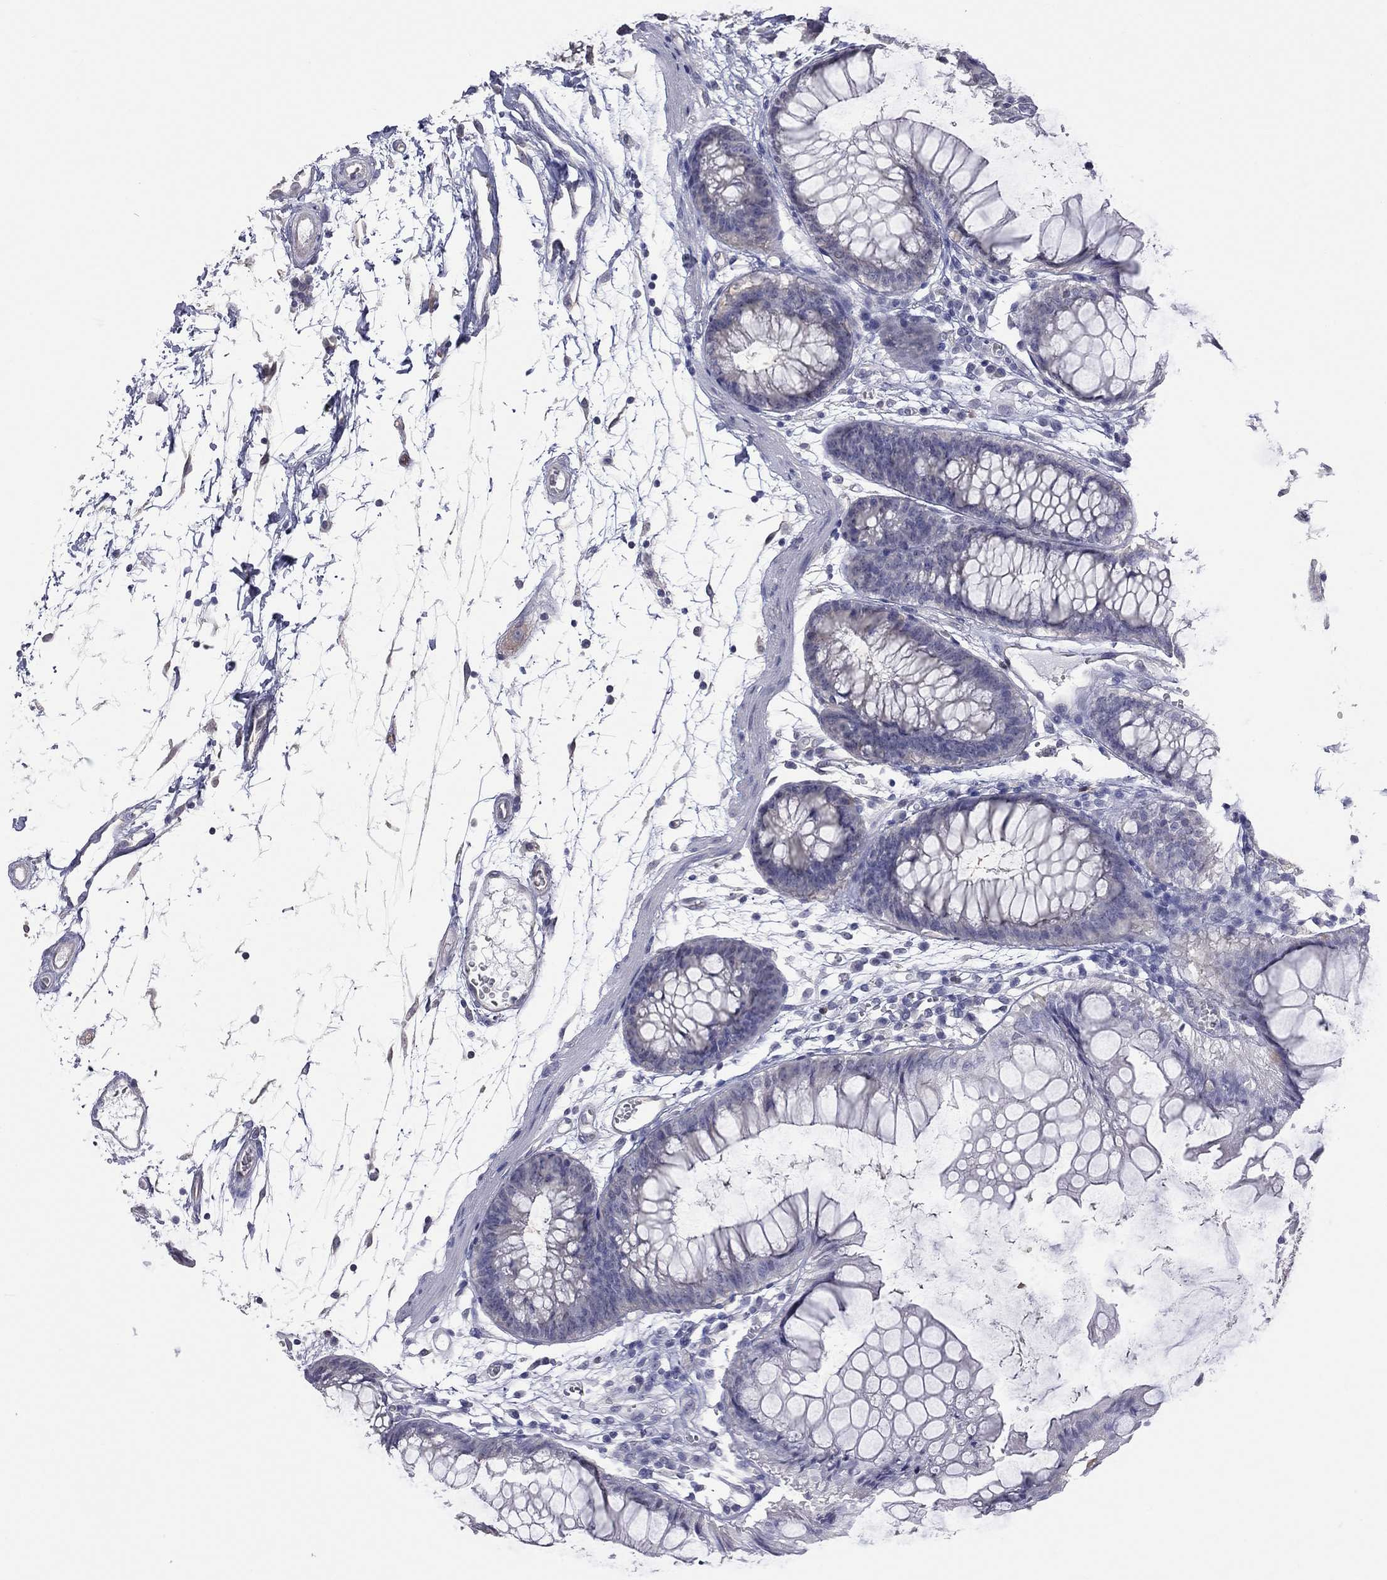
{"staining": {"intensity": "negative", "quantity": "none", "location": "none"}, "tissue": "colon", "cell_type": "Endothelial cells", "image_type": "normal", "snomed": [{"axis": "morphology", "description": "Normal tissue, NOS"}, {"axis": "morphology", "description": "Adenocarcinoma, NOS"}, {"axis": "topography", "description": "Colon"}], "caption": "Immunohistochemistry (IHC) of unremarkable human colon displays no positivity in endothelial cells.", "gene": "HYLS1", "patient": {"sex": "male", "age": 65}}